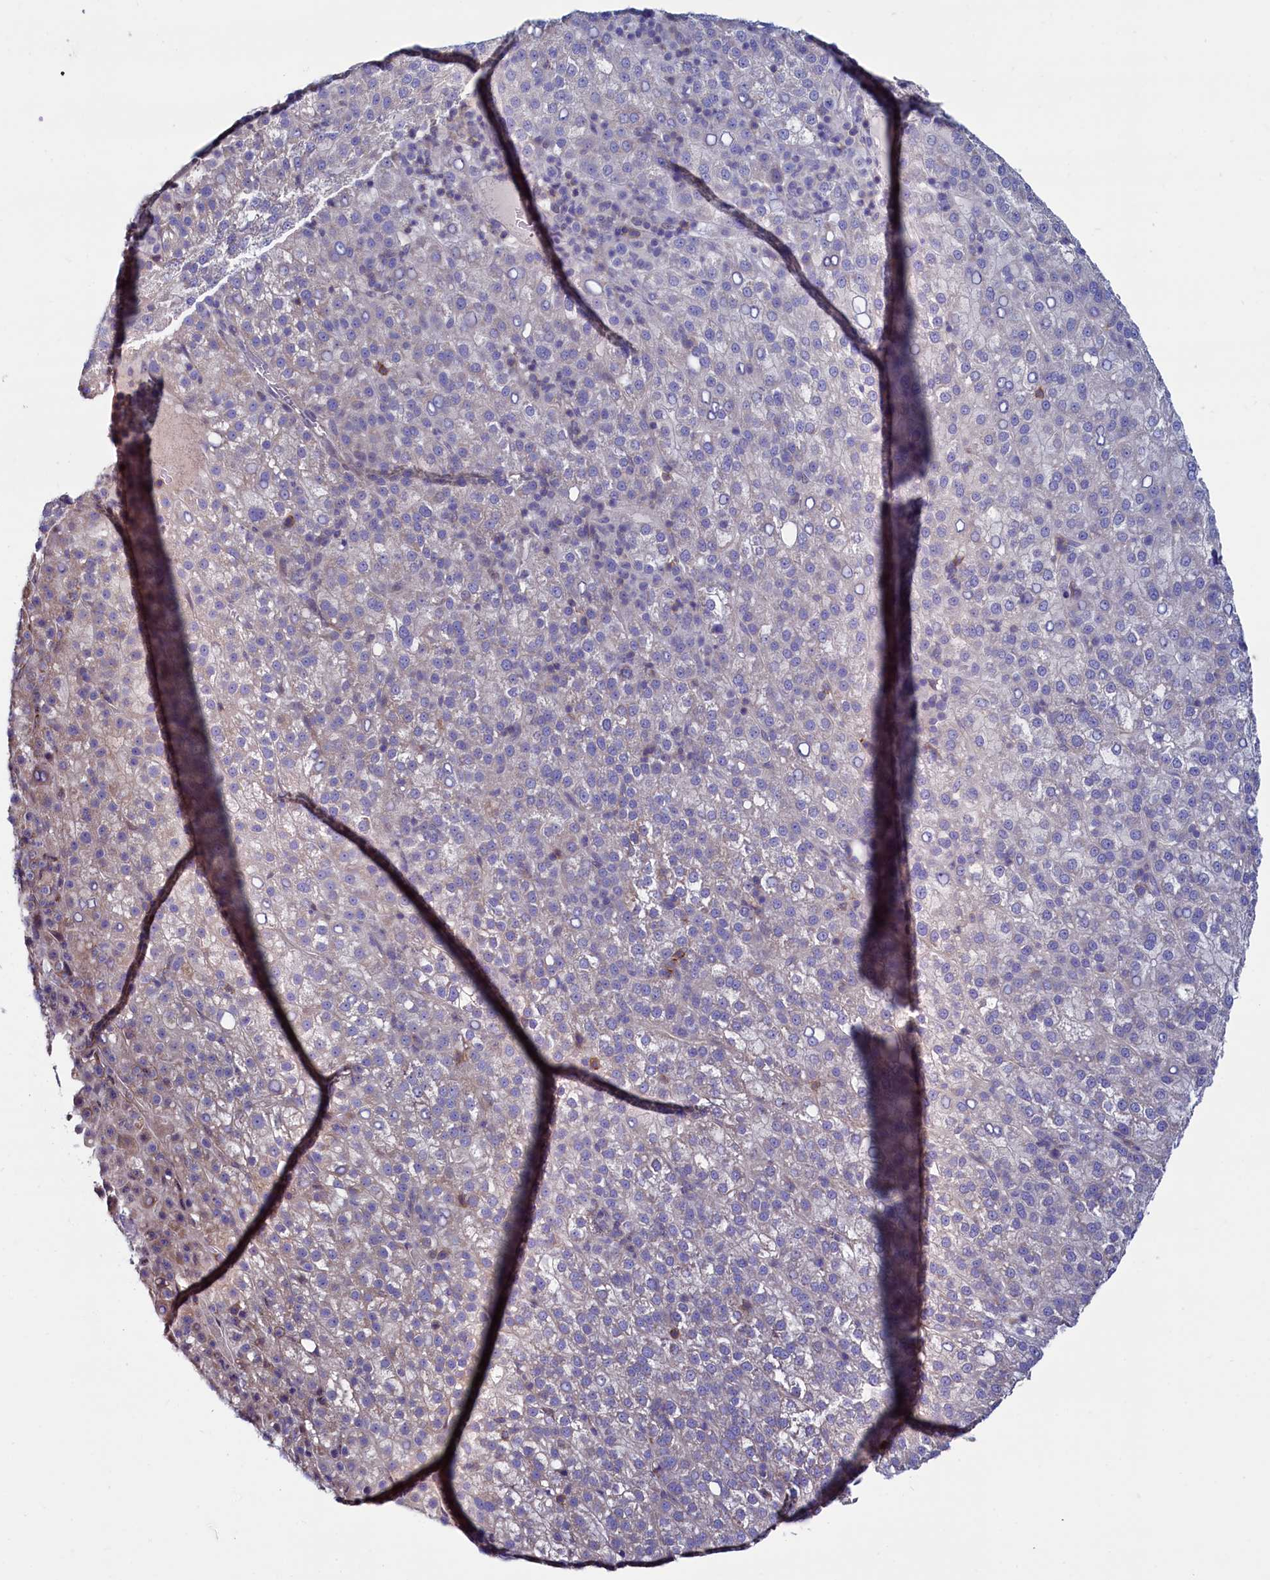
{"staining": {"intensity": "negative", "quantity": "none", "location": "none"}, "tissue": "liver cancer", "cell_type": "Tumor cells", "image_type": "cancer", "snomed": [{"axis": "morphology", "description": "Carcinoma, Hepatocellular, NOS"}, {"axis": "topography", "description": "Liver"}], "caption": "Human hepatocellular carcinoma (liver) stained for a protein using immunohistochemistry shows no expression in tumor cells.", "gene": "ASTE1", "patient": {"sex": "female", "age": 58}}